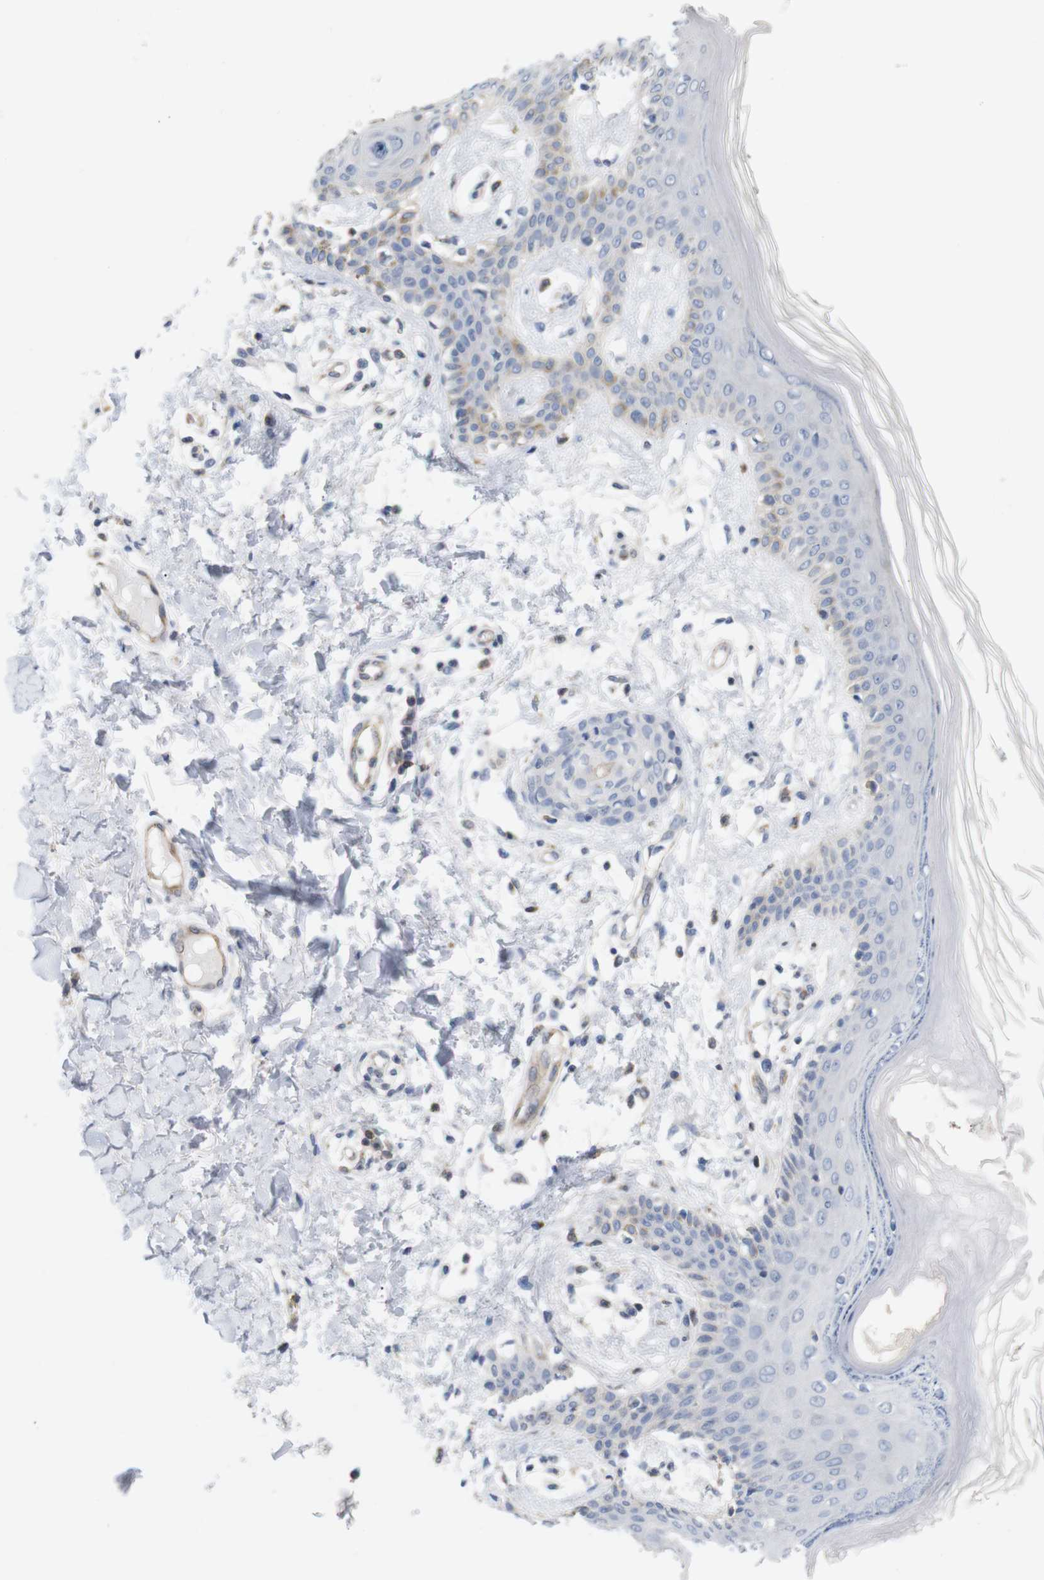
{"staining": {"intensity": "negative", "quantity": "none", "location": "none"}, "tissue": "skin", "cell_type": "Fibroblasts", "image_type": "normal", "snomed": [{"axis": "morphology", "description": "Normal tissue, NOS"}, {"axis": "topography", "description": "Skin"}], "caption": "Photomicrograph shows no significant protein expression in fibroblasts of unremarkable skin.", "gene": "ITPR1", "patient": {"sex": "male", "age": 53}}